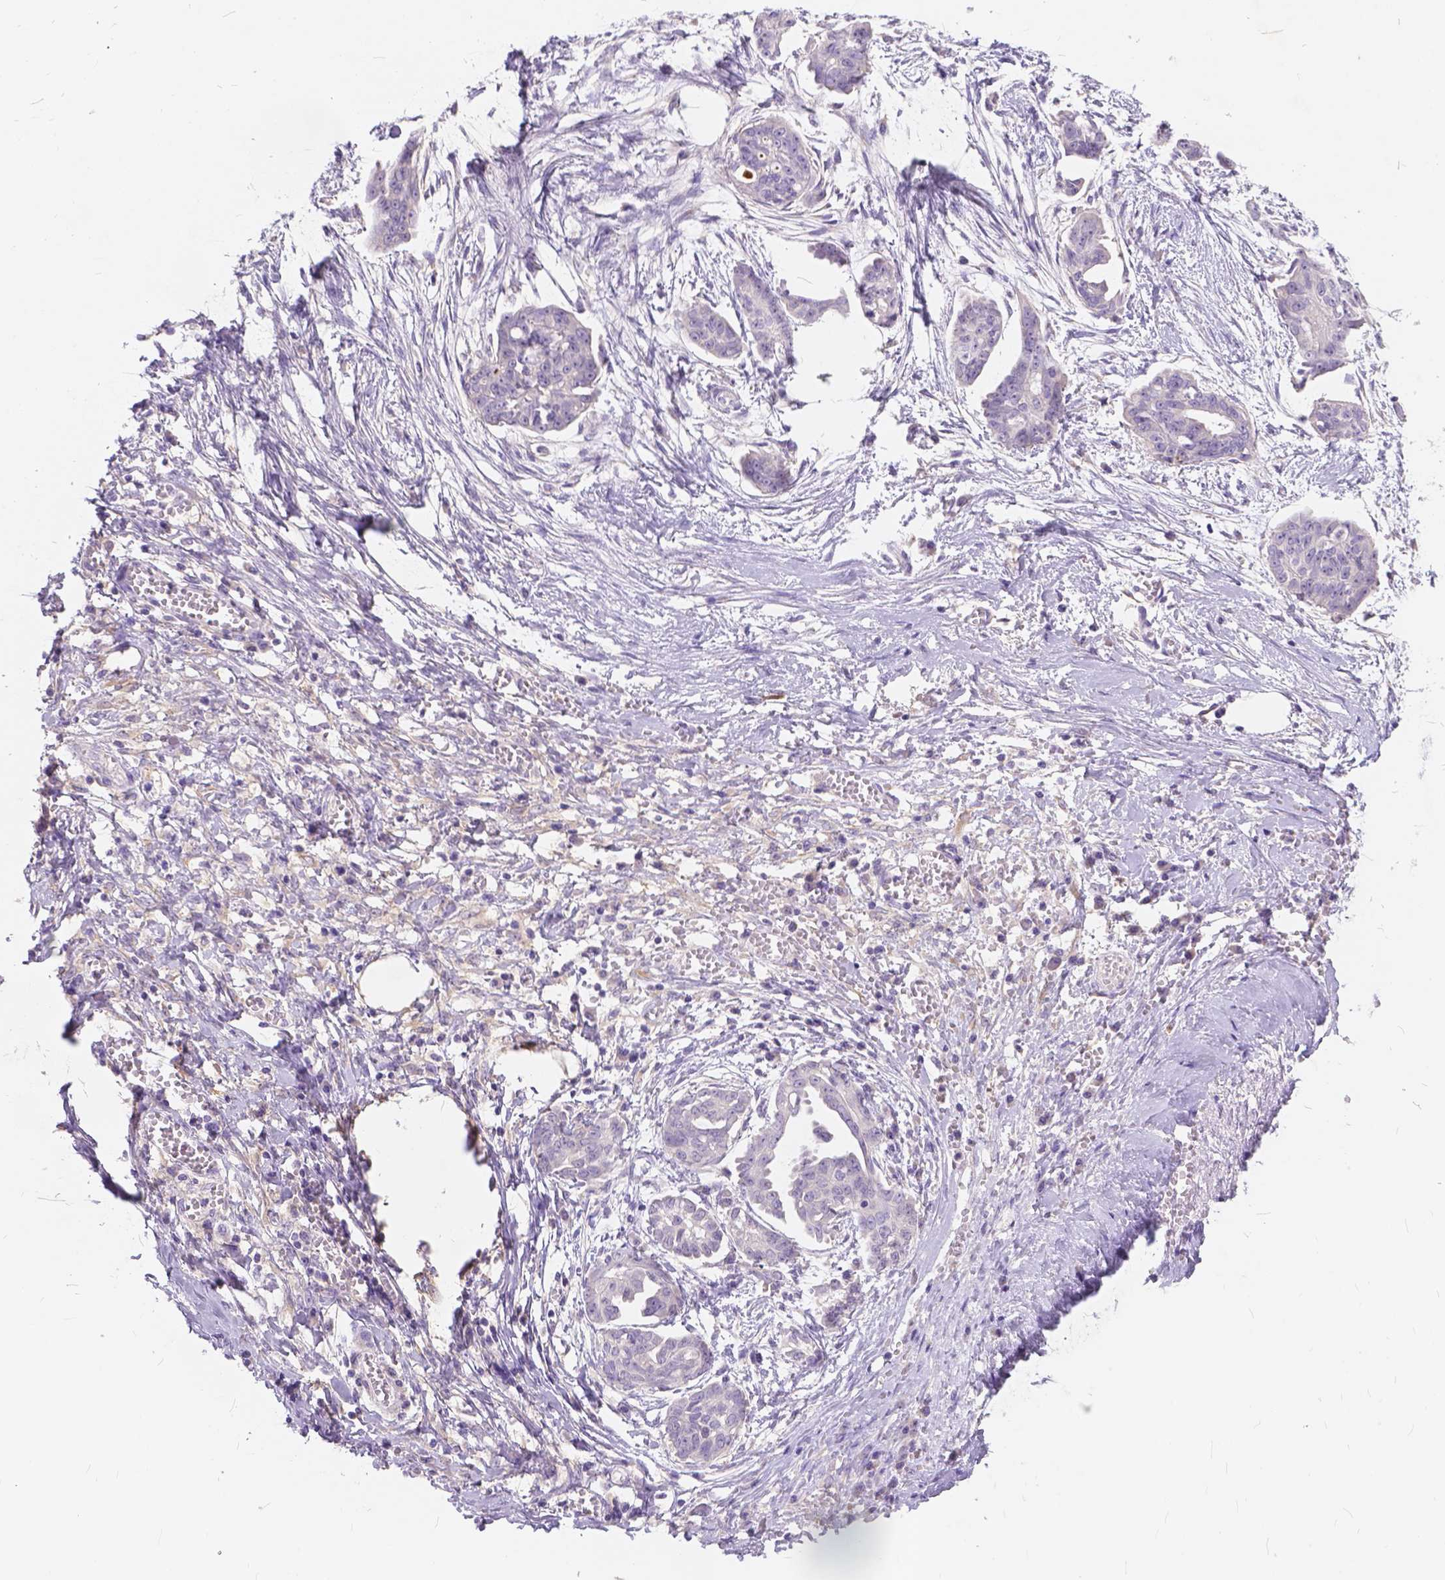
{"staining": {"intensity": "negative", "quantity": "none", "location": "none"}, "tissue": "ovarian cancer", "cell_type": "Tumor cells", "image_type": "cancer", "snomed": [{"axis": "morphology", "description": "Cystadenocarcinoma, serous, NOS"}, {"axis": "topography", "description": "Ovary"}], "caption": "DAB immunohistochemical staining of human serous cystadenocarcinoma (ovarian) shows no significant staining in tumor cells.", "gene": "PEX11G", "patient": {"sex": "female", "age": 71}}